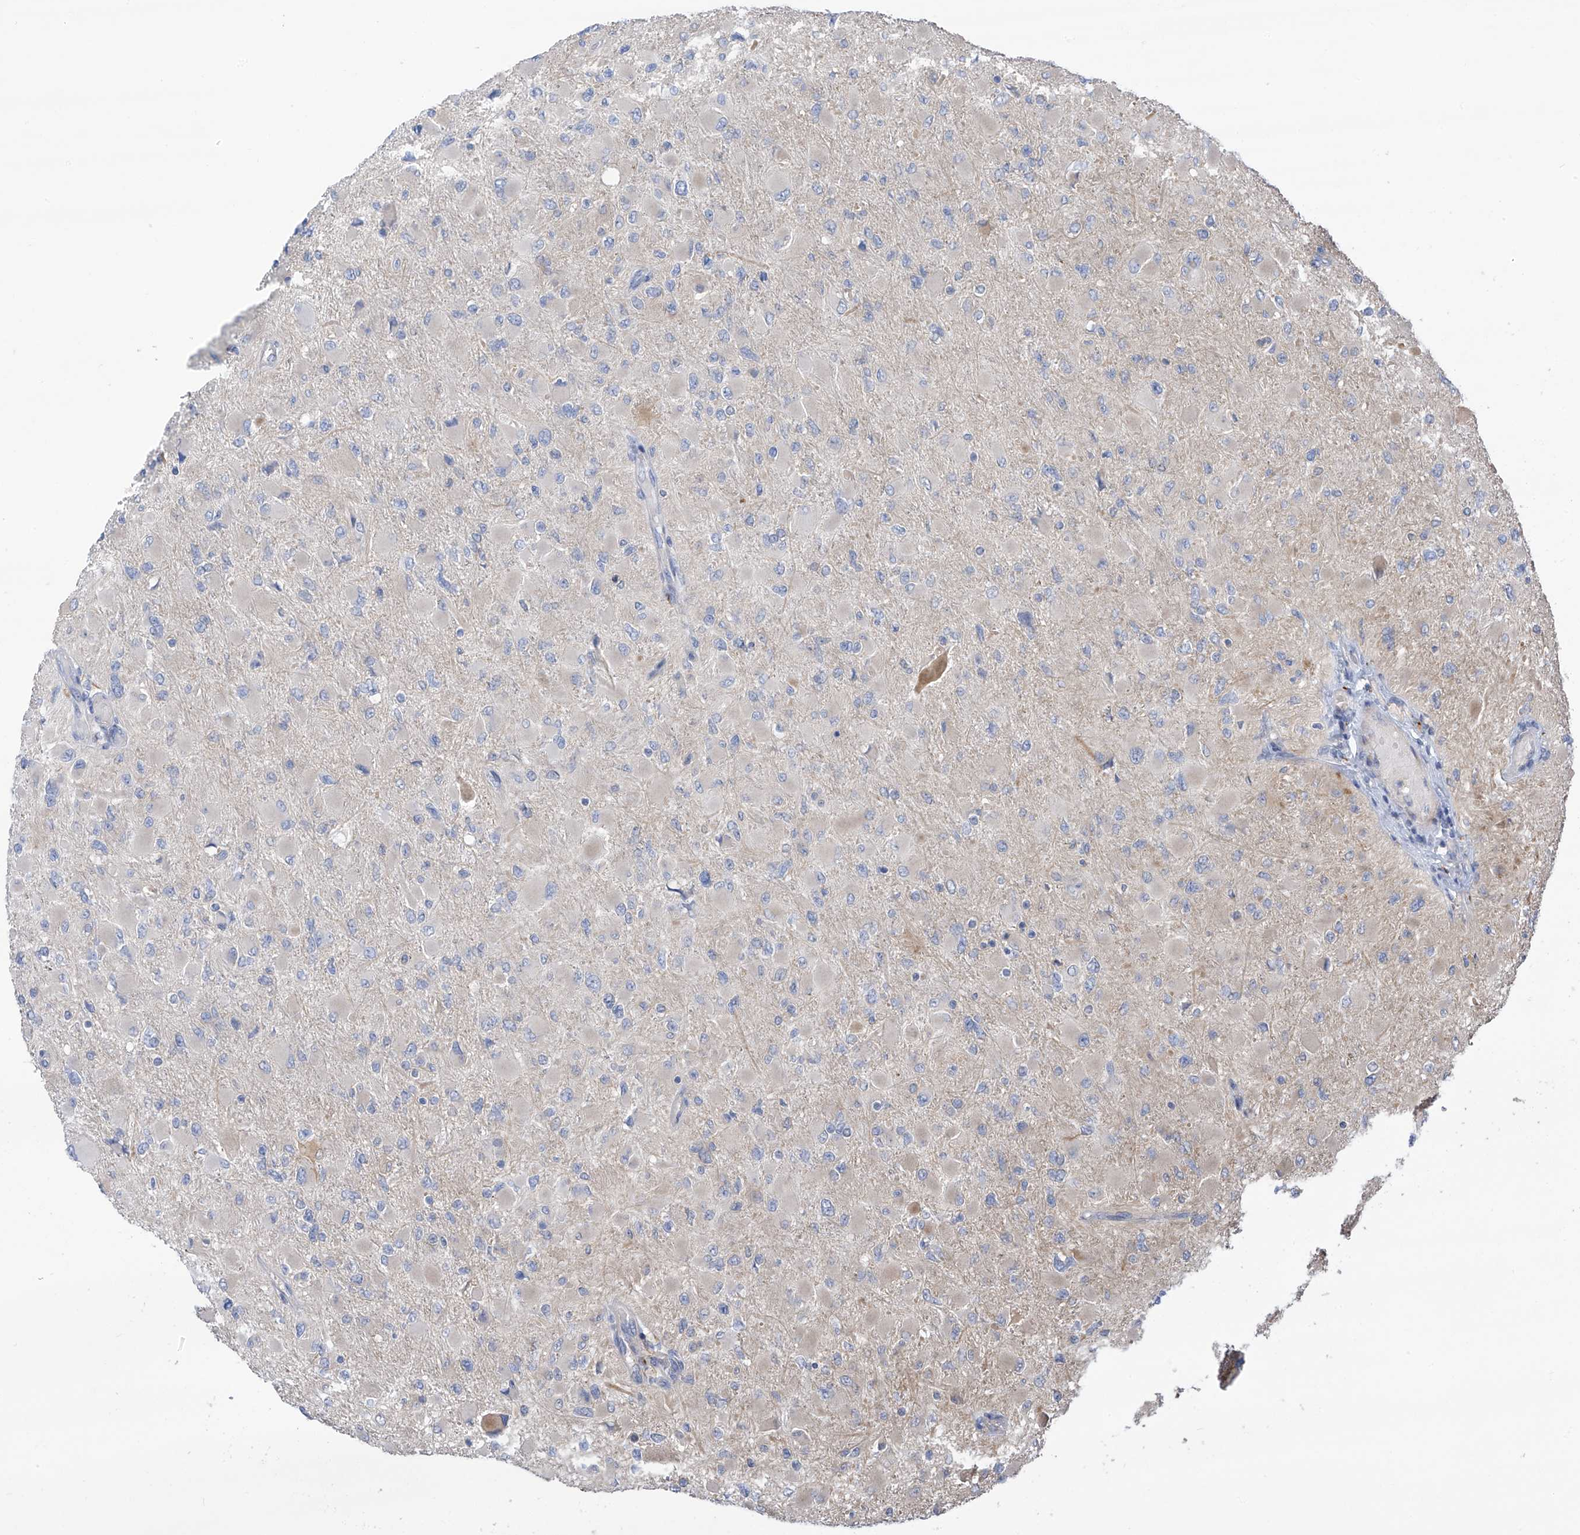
{"staining": {"intensity": "negative", "quantity": "none", "location": "none"}, "tissue": "glioma", "cell_type": "Tumor cells", "image_type": "cancer", "snomed": [{"axis": "morphology", "description": "Glioma, malignant, High grade"}, {"axis": "topography", "description": "Cerebral cortex"}], "caption": "A high-resolution histopathology image shows IHC staining of glioma, which exhibits no significant positivity in tumor cells.", "gene": "PHACTR4", "patient": {"sex": "female", "age": 36}}